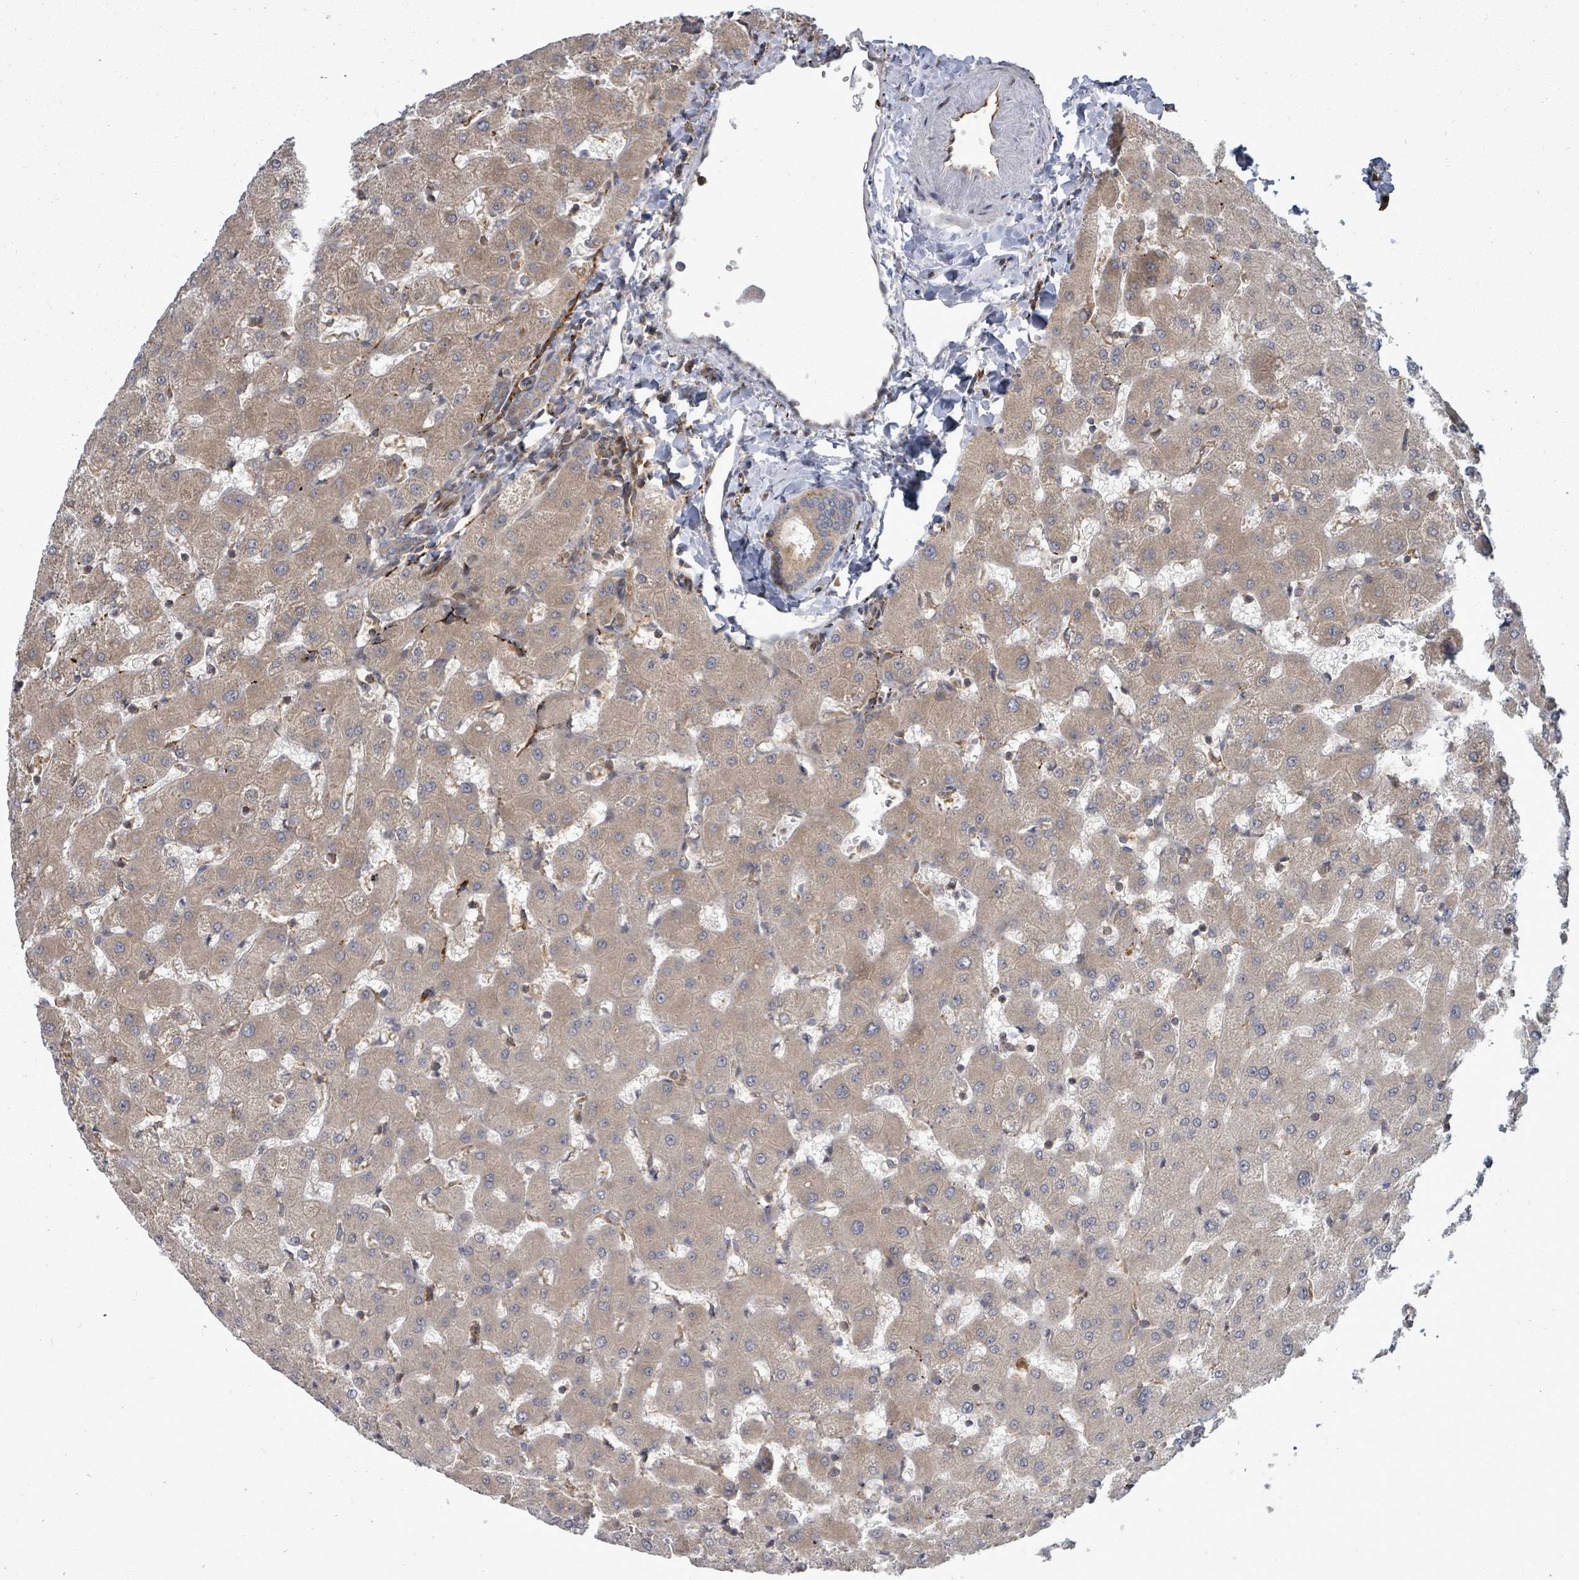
{"staining": {"intensity": "weak", "quantity": "25%-75%", "location": "cytoplasmic/membranous"}, "tissue": "liver", "cell_type": "Cholangiocytes", "image_type": "normal", "snomed": [{"axis": "morphology", "description": "Normal tissue, NOS"}, {"axis": "topography", "description": "Liver"}], "caption": "Immunohistochemistry histopathology image of normal liver stained for a protein (brown), which displays low levels of weak cytoplasmic/membranous staining in about 25%-75% of cholangiocytes.", "gene": "EIF3CL", "patient": {"sex": "female", "age": 63}}